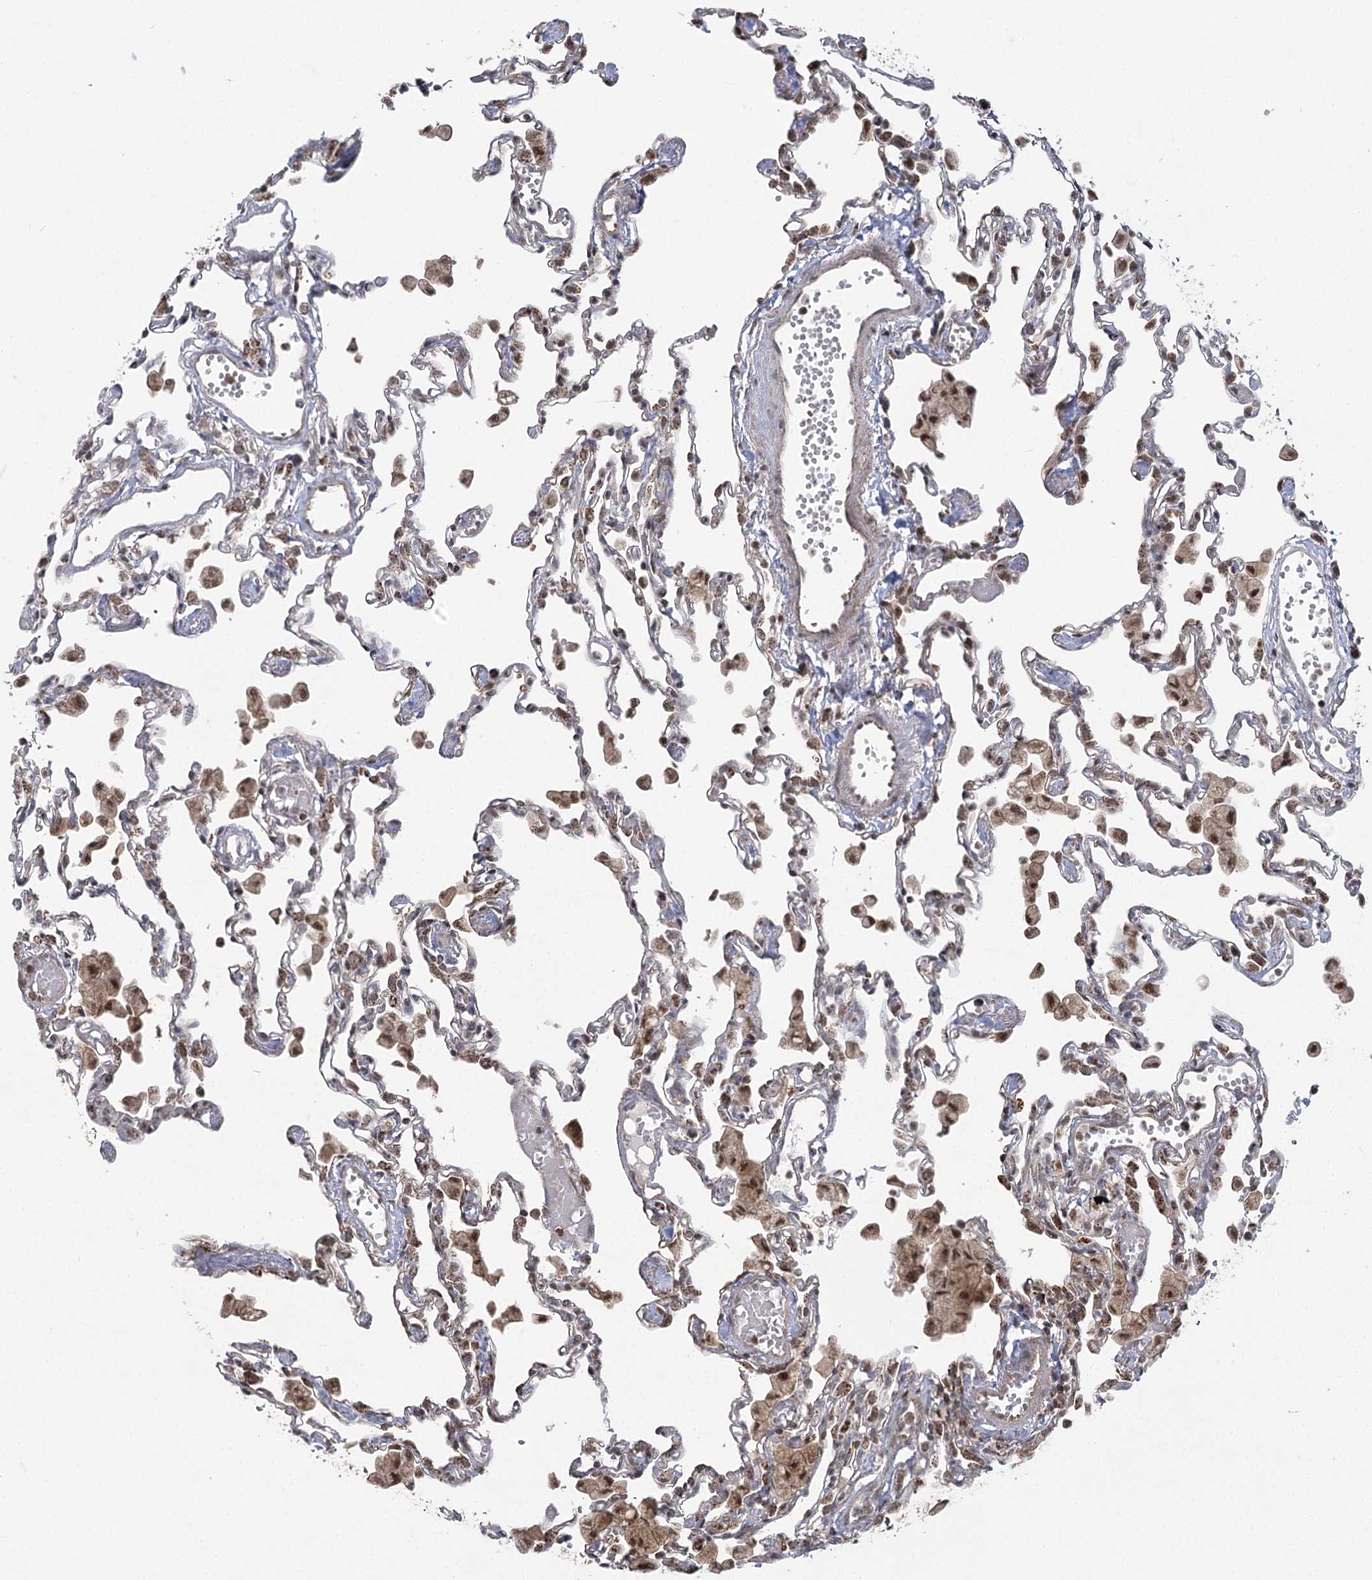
{"staining": {"intensity": "moderate", "quantity": "<25%", "location": "nuclear"}, "tissue": "lung", "cell_type": "Alveolar cells", "image_type": "normal", "snomed": [{"axis": "morphology", "description": "Normal tissue, NOS"}, {"axis": "topography", "description": "Bronchus"}, {"axis": "topography", "description": "Lung"}], "caption": "A histopathology image of lung stained for a protein shows moderate nuclear brown staining in alveolar cells. The protein of interest is stained brown, and the nuclei are stained in blue (DAB IHC with brightfield microscopy, high magnification).", "gene": "SLC4A1AP", "patient": {"sex": "female", "age": 49}}